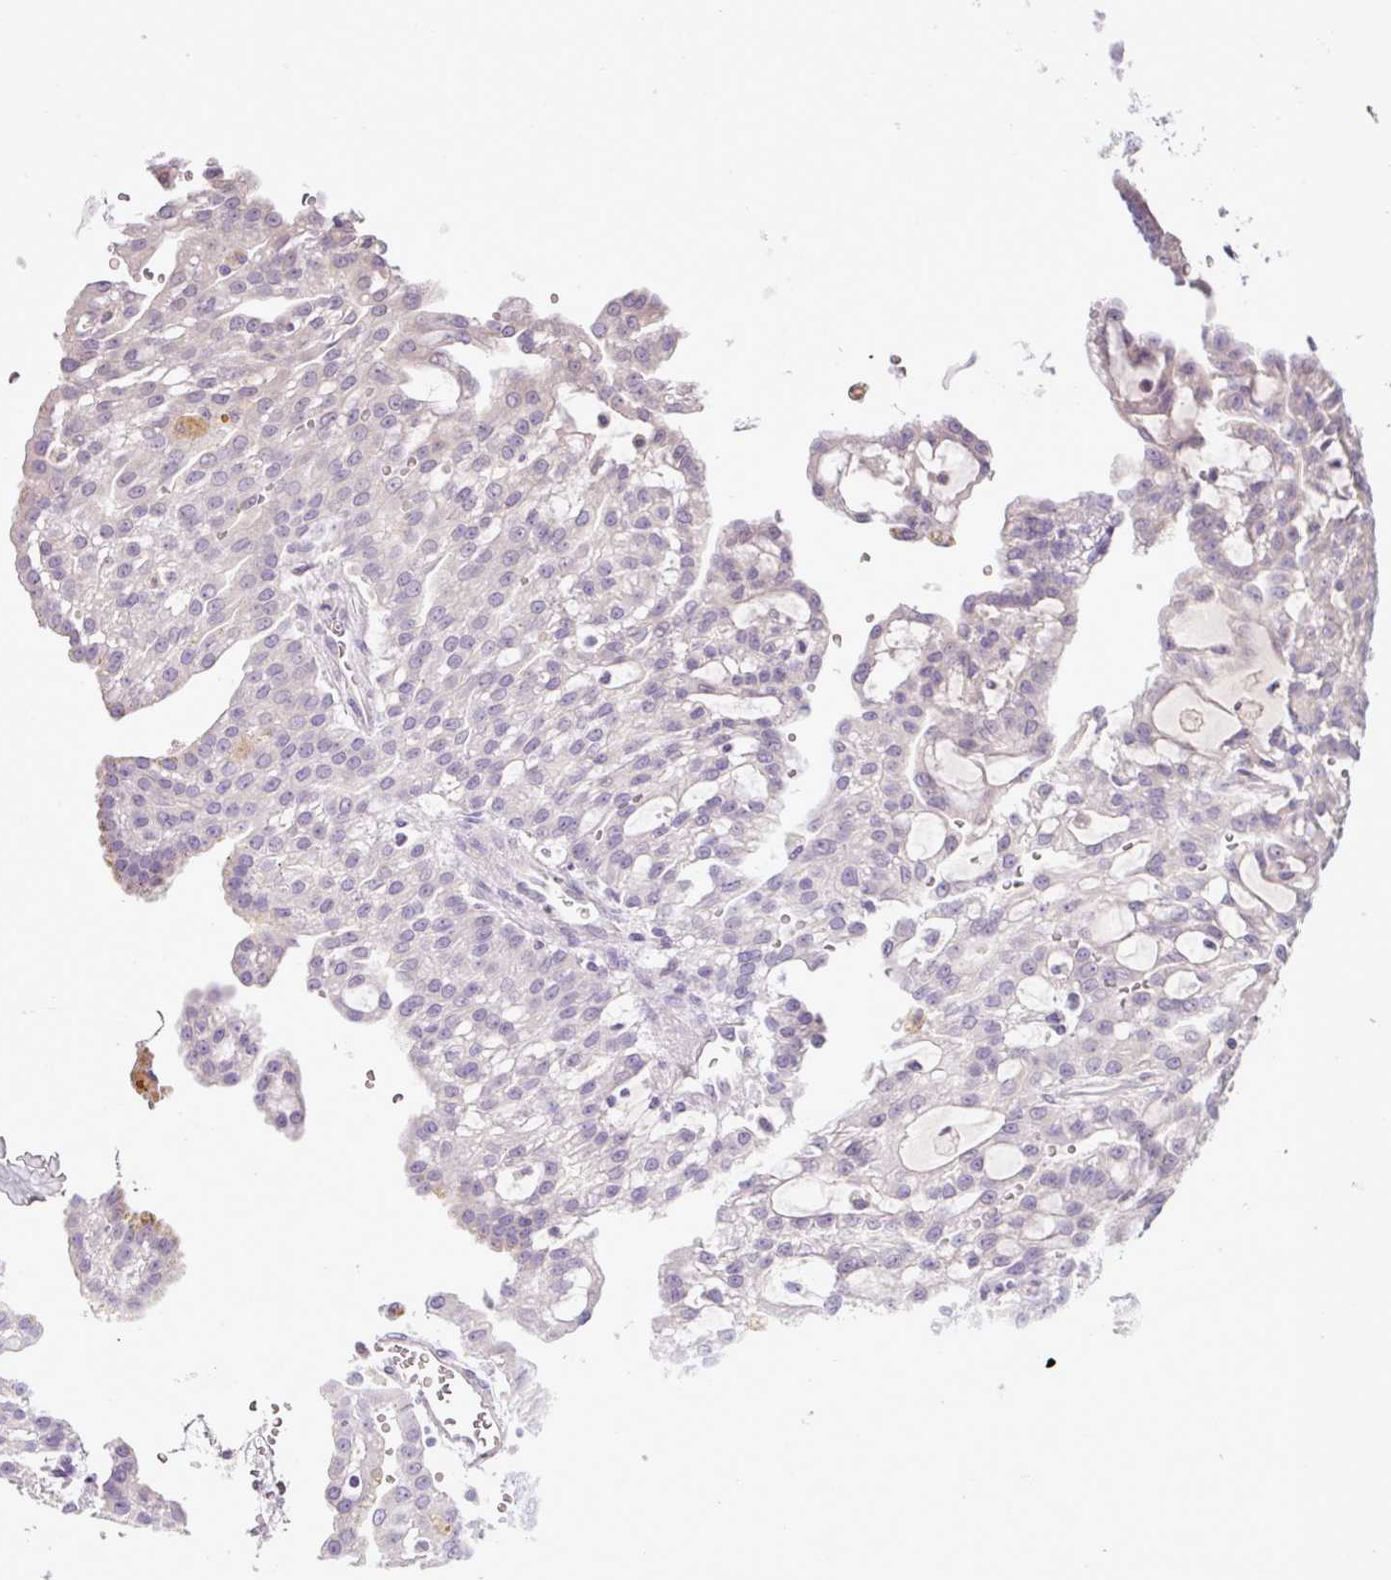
{"staining": {"intensity": "negative", "quantity": "none", "location": "none"}, "tissue": "renal cancer", "cell_type": "Tumor cells", "image_type": "cancer", "snomed": [{"axis": "morphology", "description": "Adenocarcinoma, NOS"}, {"axis": "topography", "description": "Kidney"}], "caption": "An IHC micrograph of renal adenocarcinoma is shown. There is no staining in tumor cells of renal adenocarcinoma.", "gene": "DNAJB13", "patient": {"sex": "male", "age": 63}}